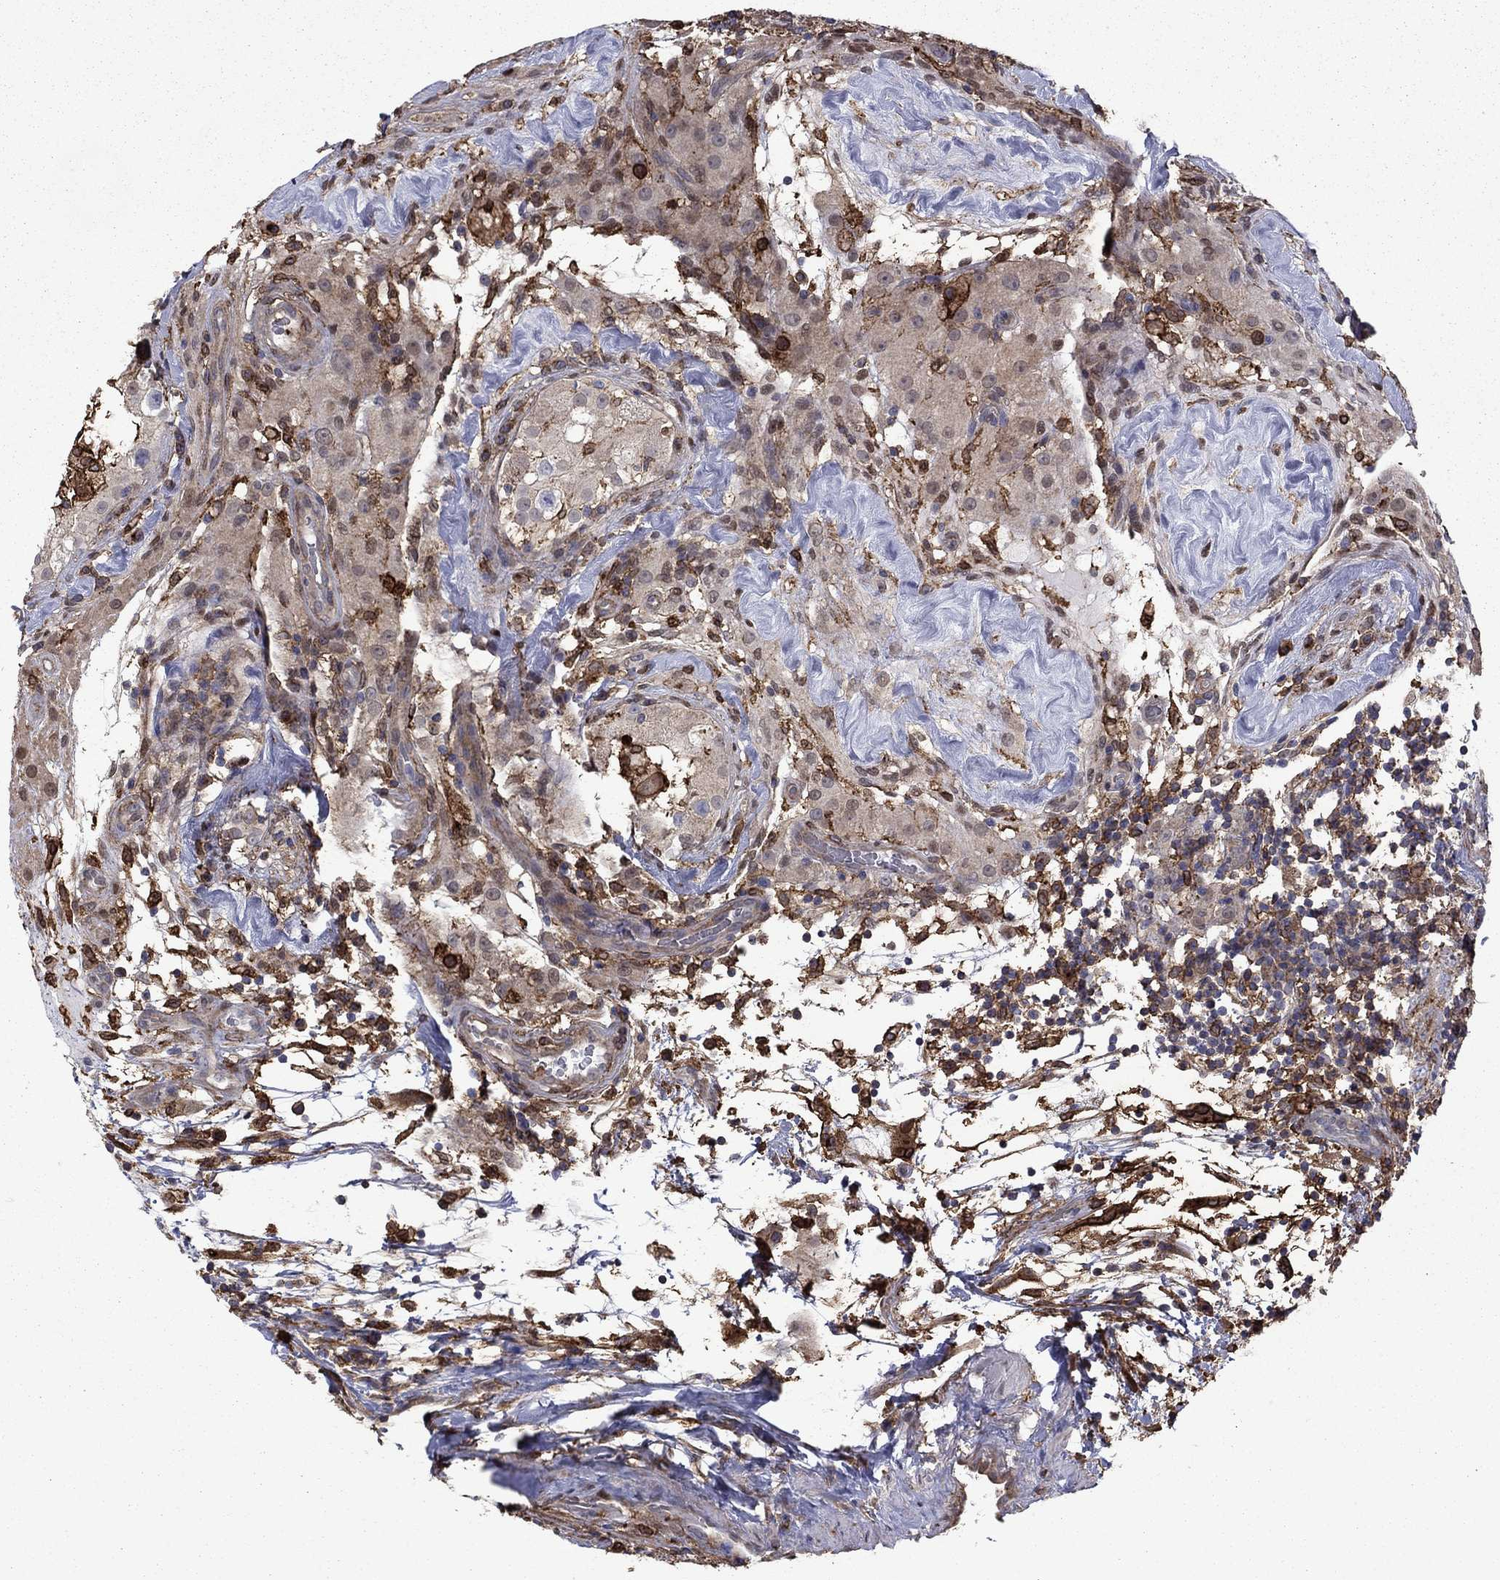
{"staining": {"intensity": "moderate", "quantity": "<25%", "location": "cytoplasmic/membranous"}, "tissue": "testis cancer", "cell_type": "Tumor cells", "image_type": "cancer", "snomed": [{"axis": "morphology", "description": "Seminoma, NOS"}, {"axis": "topography", "description": "Testis"}], "caption": "The micrograph demonstrates a brown stain indicating the presence of a protein in the cytoplasmic/membranous of tumor cells in testis cancer. (brown staining indicates protein expression, while blue staining denotes nuclei).", "gene": "PLAU", "patient": {"sex": "male", "age": 34}}